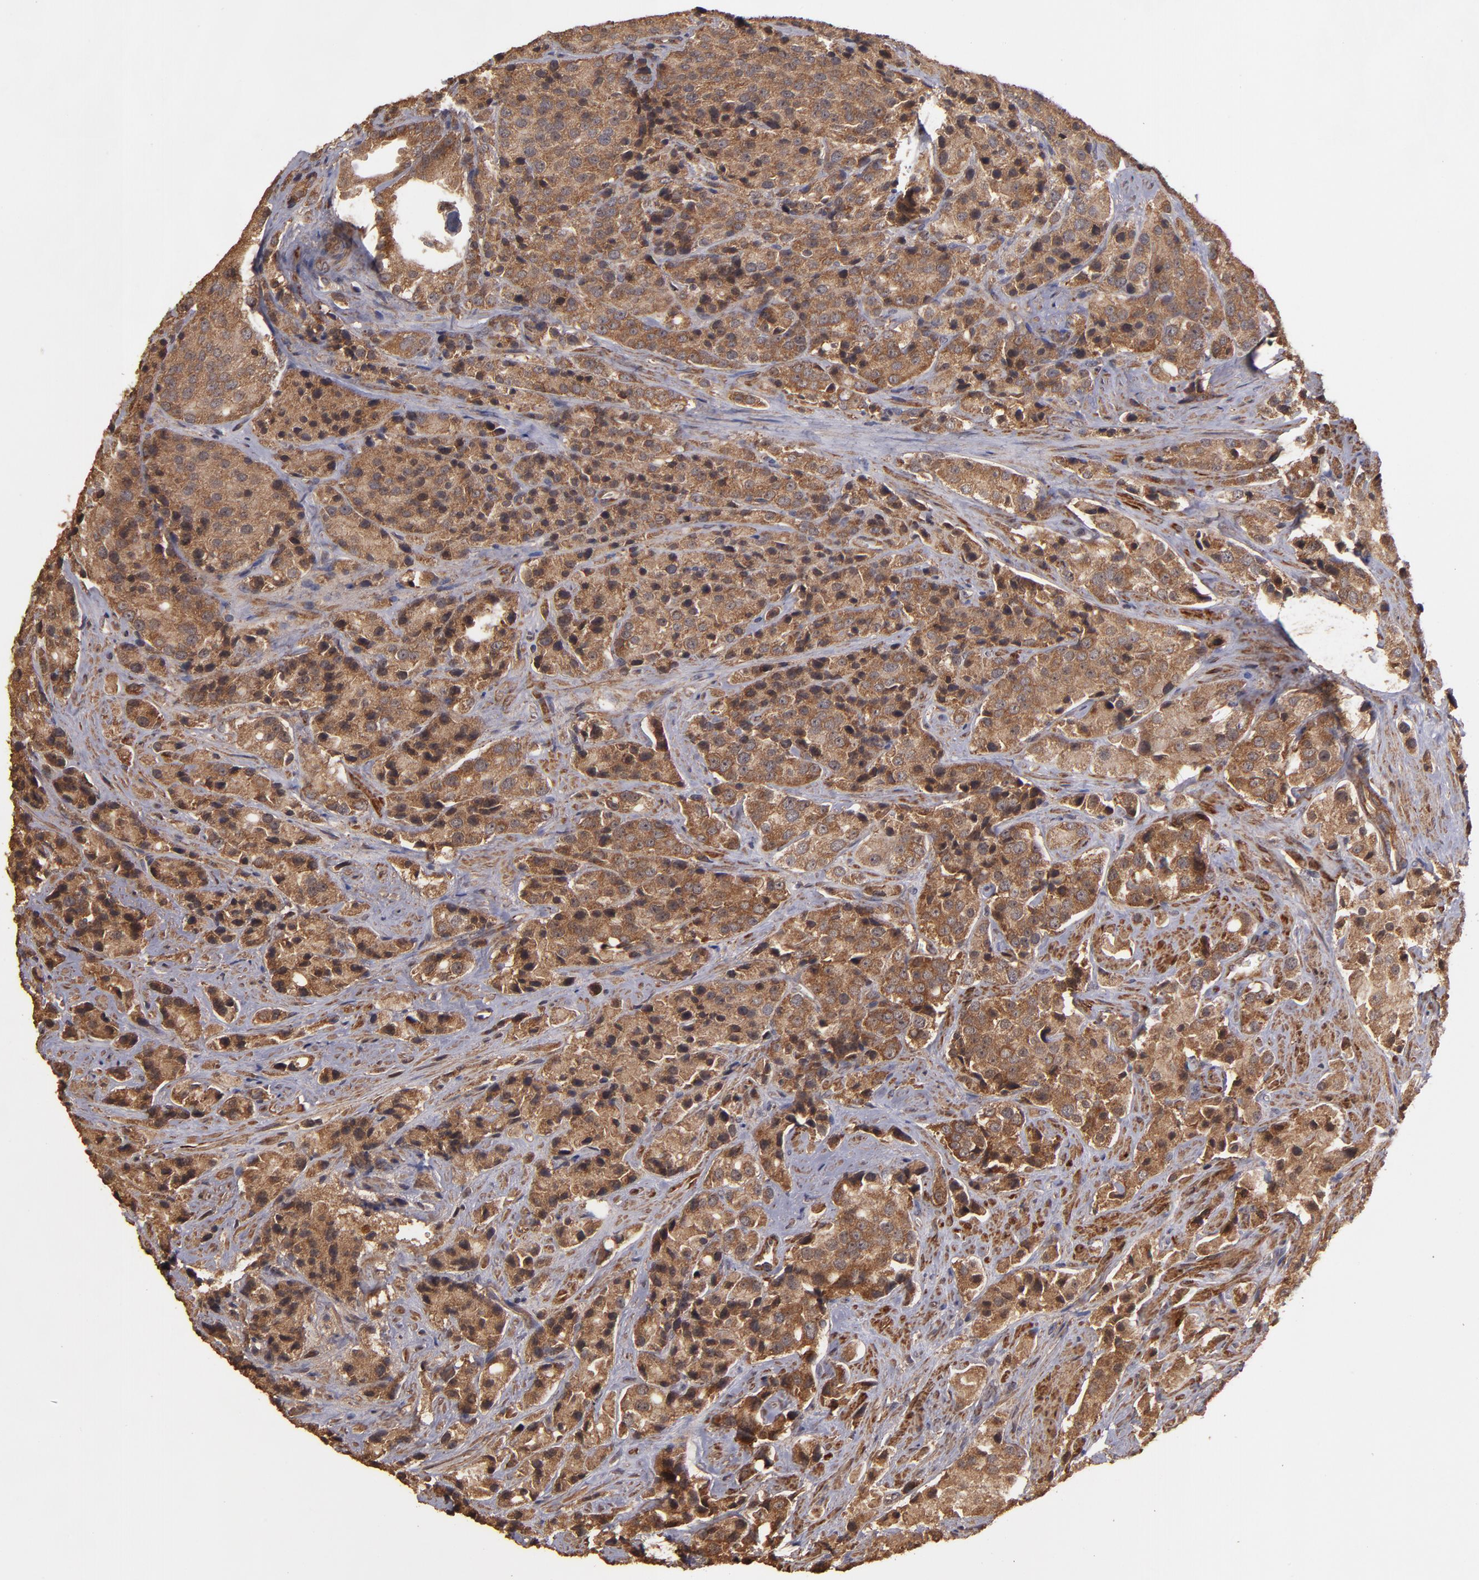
{"staining": {"intensity": "strong", "quantity": ">75%", "location": "cytoplasmic/membranous"}, "tissue": "prostate cancer", "cell_type": "Tumor cells", "image_type": "cancer", "snomed": [{"axis": "morphology", "description": "Adenocarcinoma, Medium grade"}, {"axis": "topography", "description": "Prostate"}], "caption": "High-magnification brightfield microscopy of prostate medium-grade adenocarcinoma stained with DAB (3,3'-diaminobenzidine) (brown) and counterstained with hematoxylin (blue). tumor cells exhibit strong cytoplasmic/membranous expression is present in about>75% of cells.", "gene": "TXNDC16", "patient": {"sex": "male", "age": 70}}